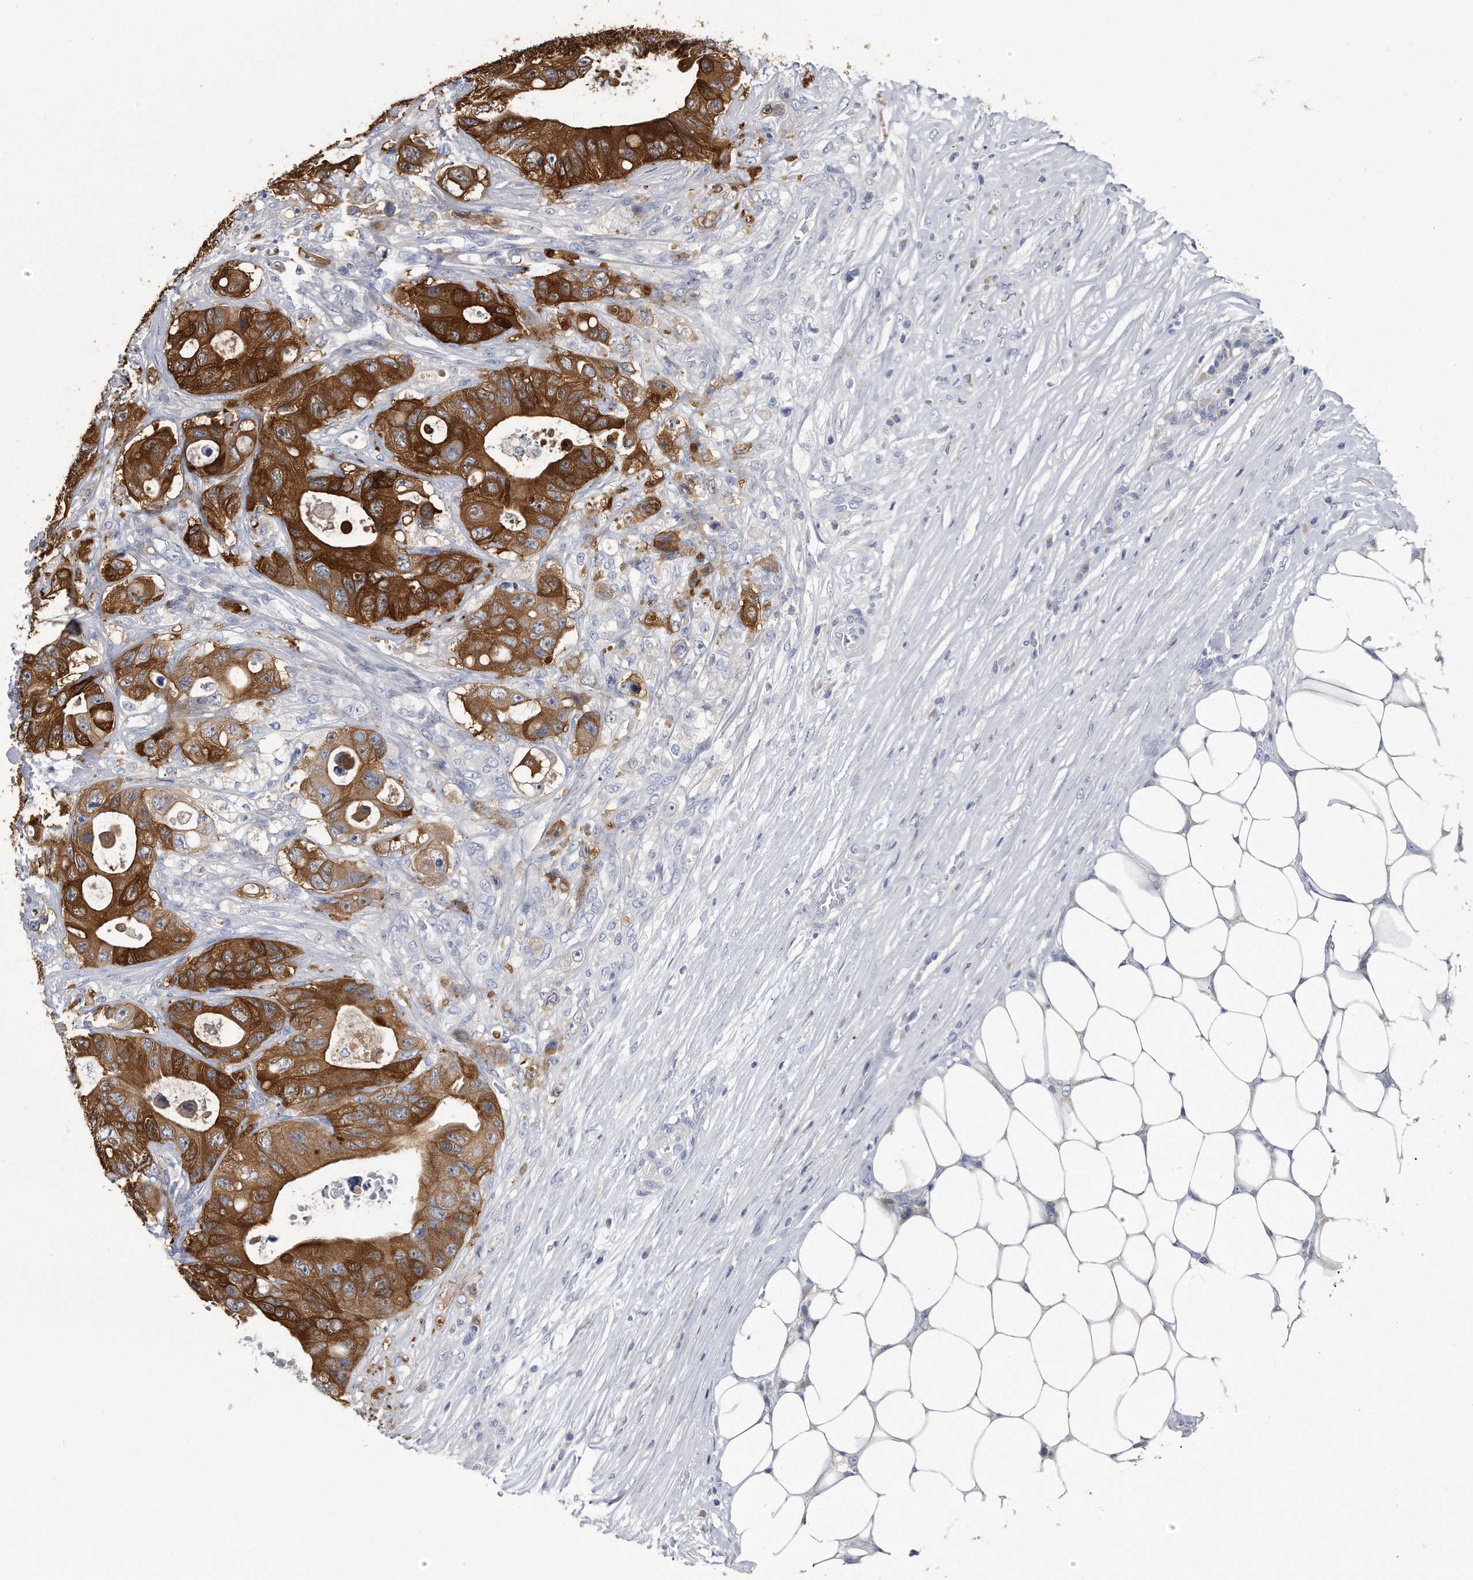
{"staining": {"intensity": "strong", "quantity": ">75%", "location": "cytoplasmic/membranous"}, "tissue": "colorectal cancer", "cell_type": "Tumor cells", "image_type": "cancer", "snomed": [{"axis": "morphology", "description": "Adenocarcinoma, NOS"}, {"axis": "topography", "description": "Colon"}], "caption": "Immunohistochemical staining of colorectal cancer (adenocarcinoma) reveals high levels of strong cytoplasmic/membranous positivity in about >75% of tumor cells. (DAB IHC with brightfield microscopy, high magnification).", "gene": "PYGB", "patient": {"sex": "female", "age": 46}}